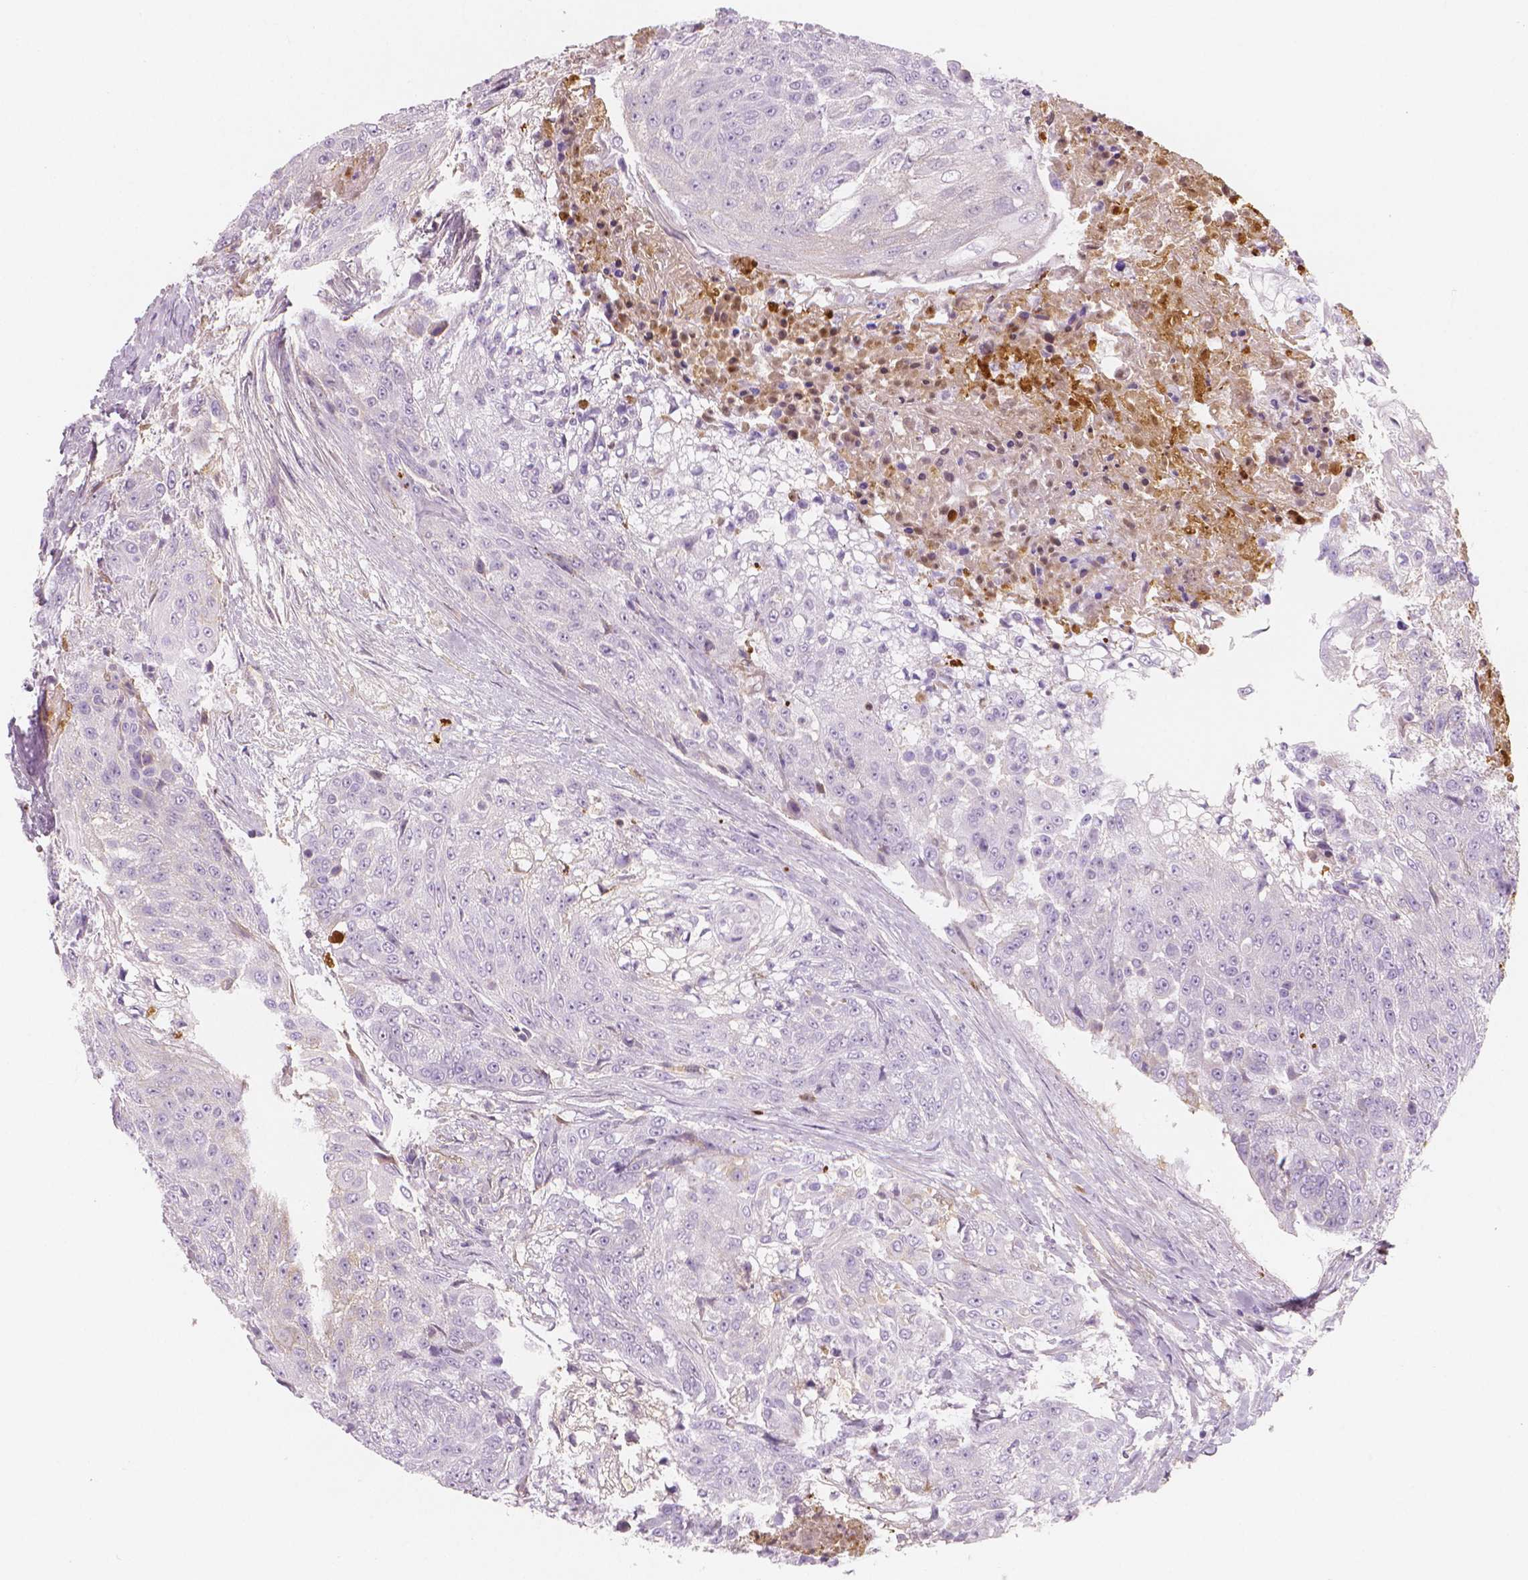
{"staining": {"intensity": "negative", "quantity": "none", "location": "none"}, "tissue": "urothelial cancer", "cell_type": "Tumor cells", "image_type": "cancer", "snomed": [{"axis": "morphology", "description": "Urothelial carcinoma, High grade"}, {"axis": "topography", "description": "Urinary bladder"}], "caption": "Human high-grade urothelial carcinoma stained for a protein using immunohistochemistry demonstrates no positivity in tumor cells.", "gene": "APOA4", "patient": {"sex": "female", "age": 63}}